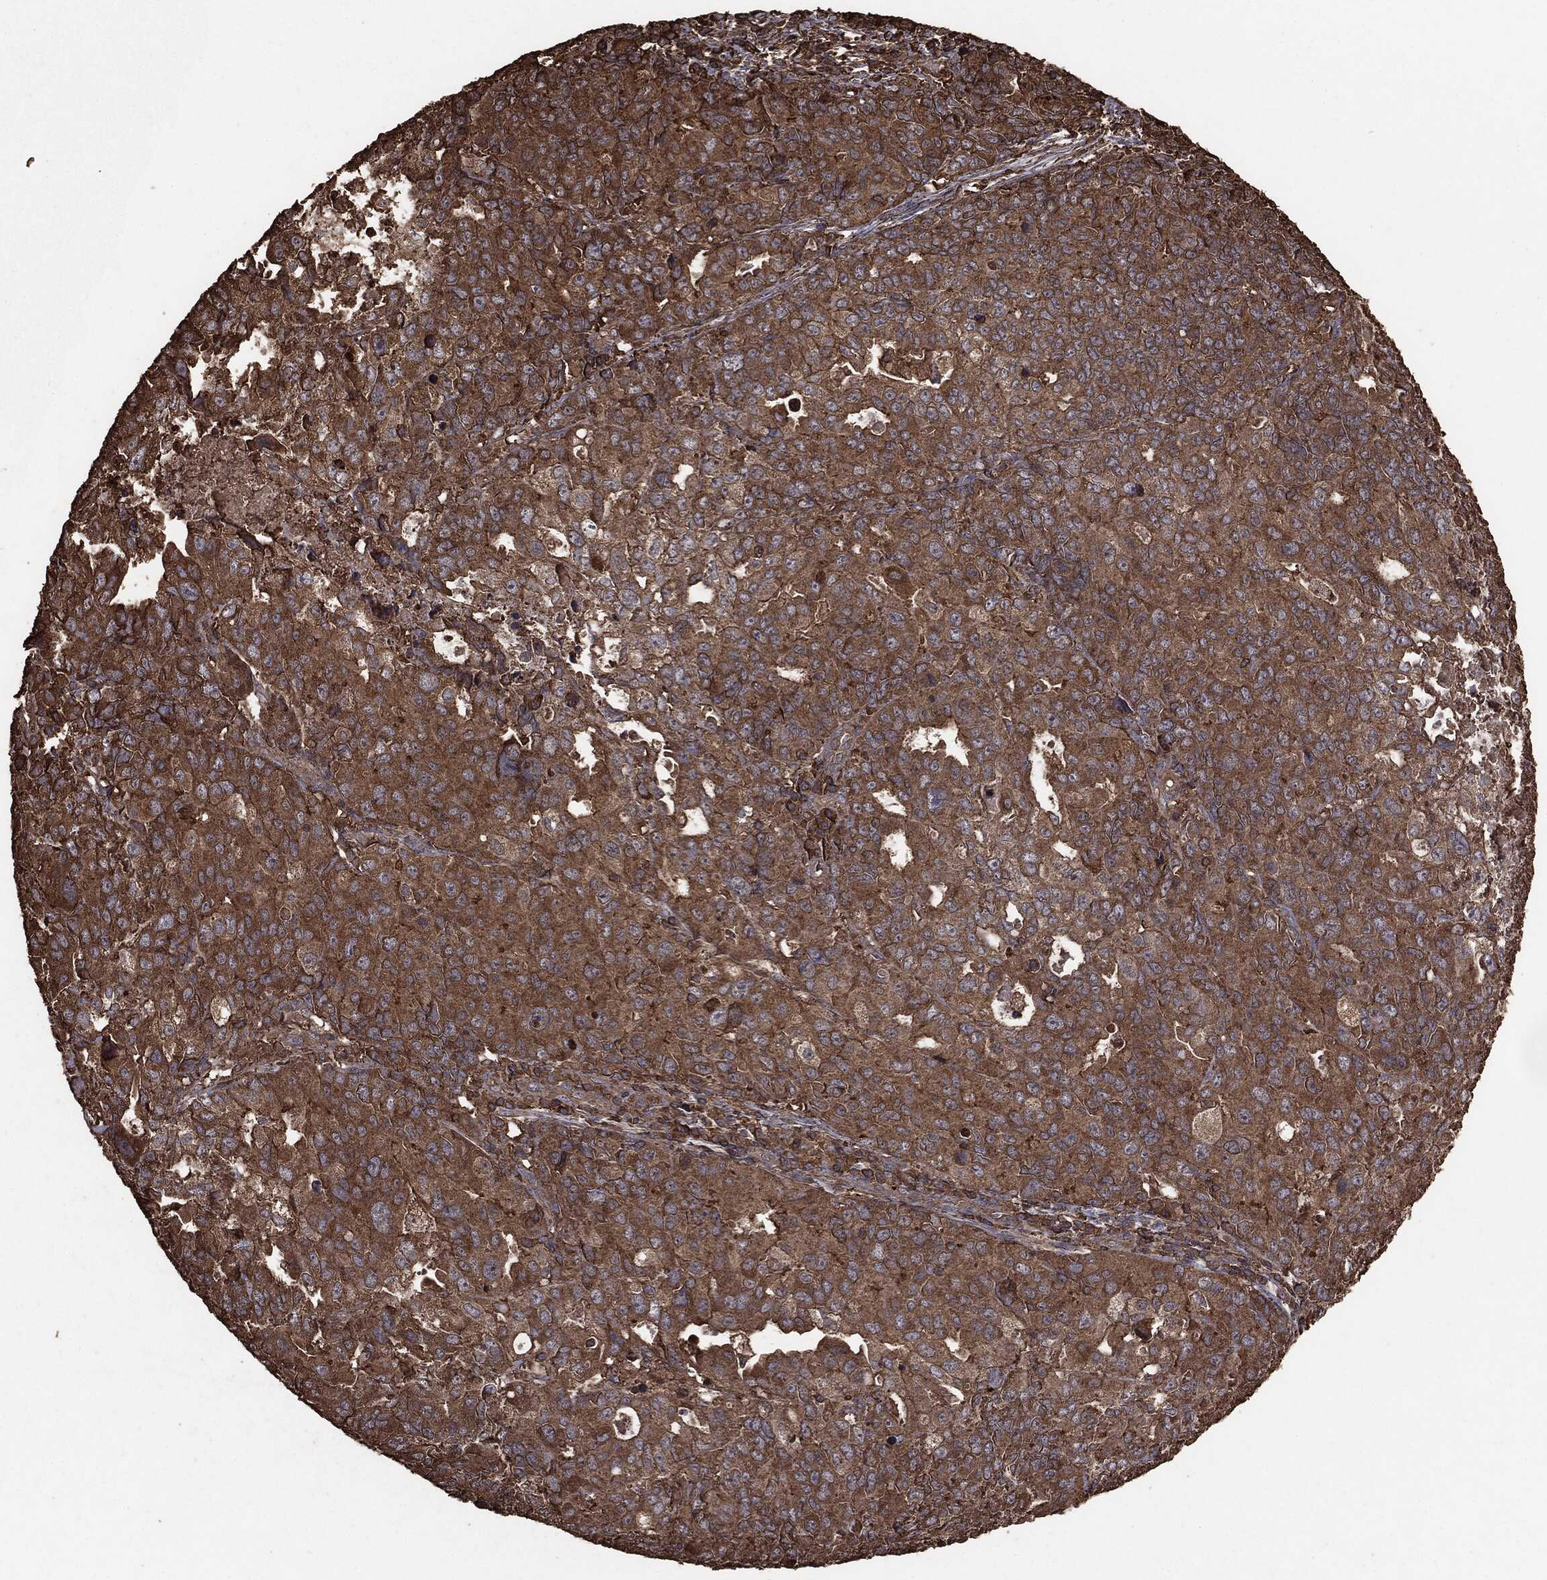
{"staining": {"intensity": "moderate", "quantity": ">75%", "location": "cytoplasmic/membranous"}, "tissue": "endometrial cancer", "cell_type": "Tumor cells", "image_type": "cancer", "snomed": [{"axis": "morphology", "description": "Adenocarcinoma, NOS"}, {"axis": "topography", "description": "Uterus"}], "caption": "DAB (3,3'-diaminobenzidine) immunohistochemical staining of endometrial cancer reveals moderate cytoplasmic/membranous protein positivity in about >75% of tumor cells.", "gene": "MTOR", "patient": {"sex": "female", "age": 79}}